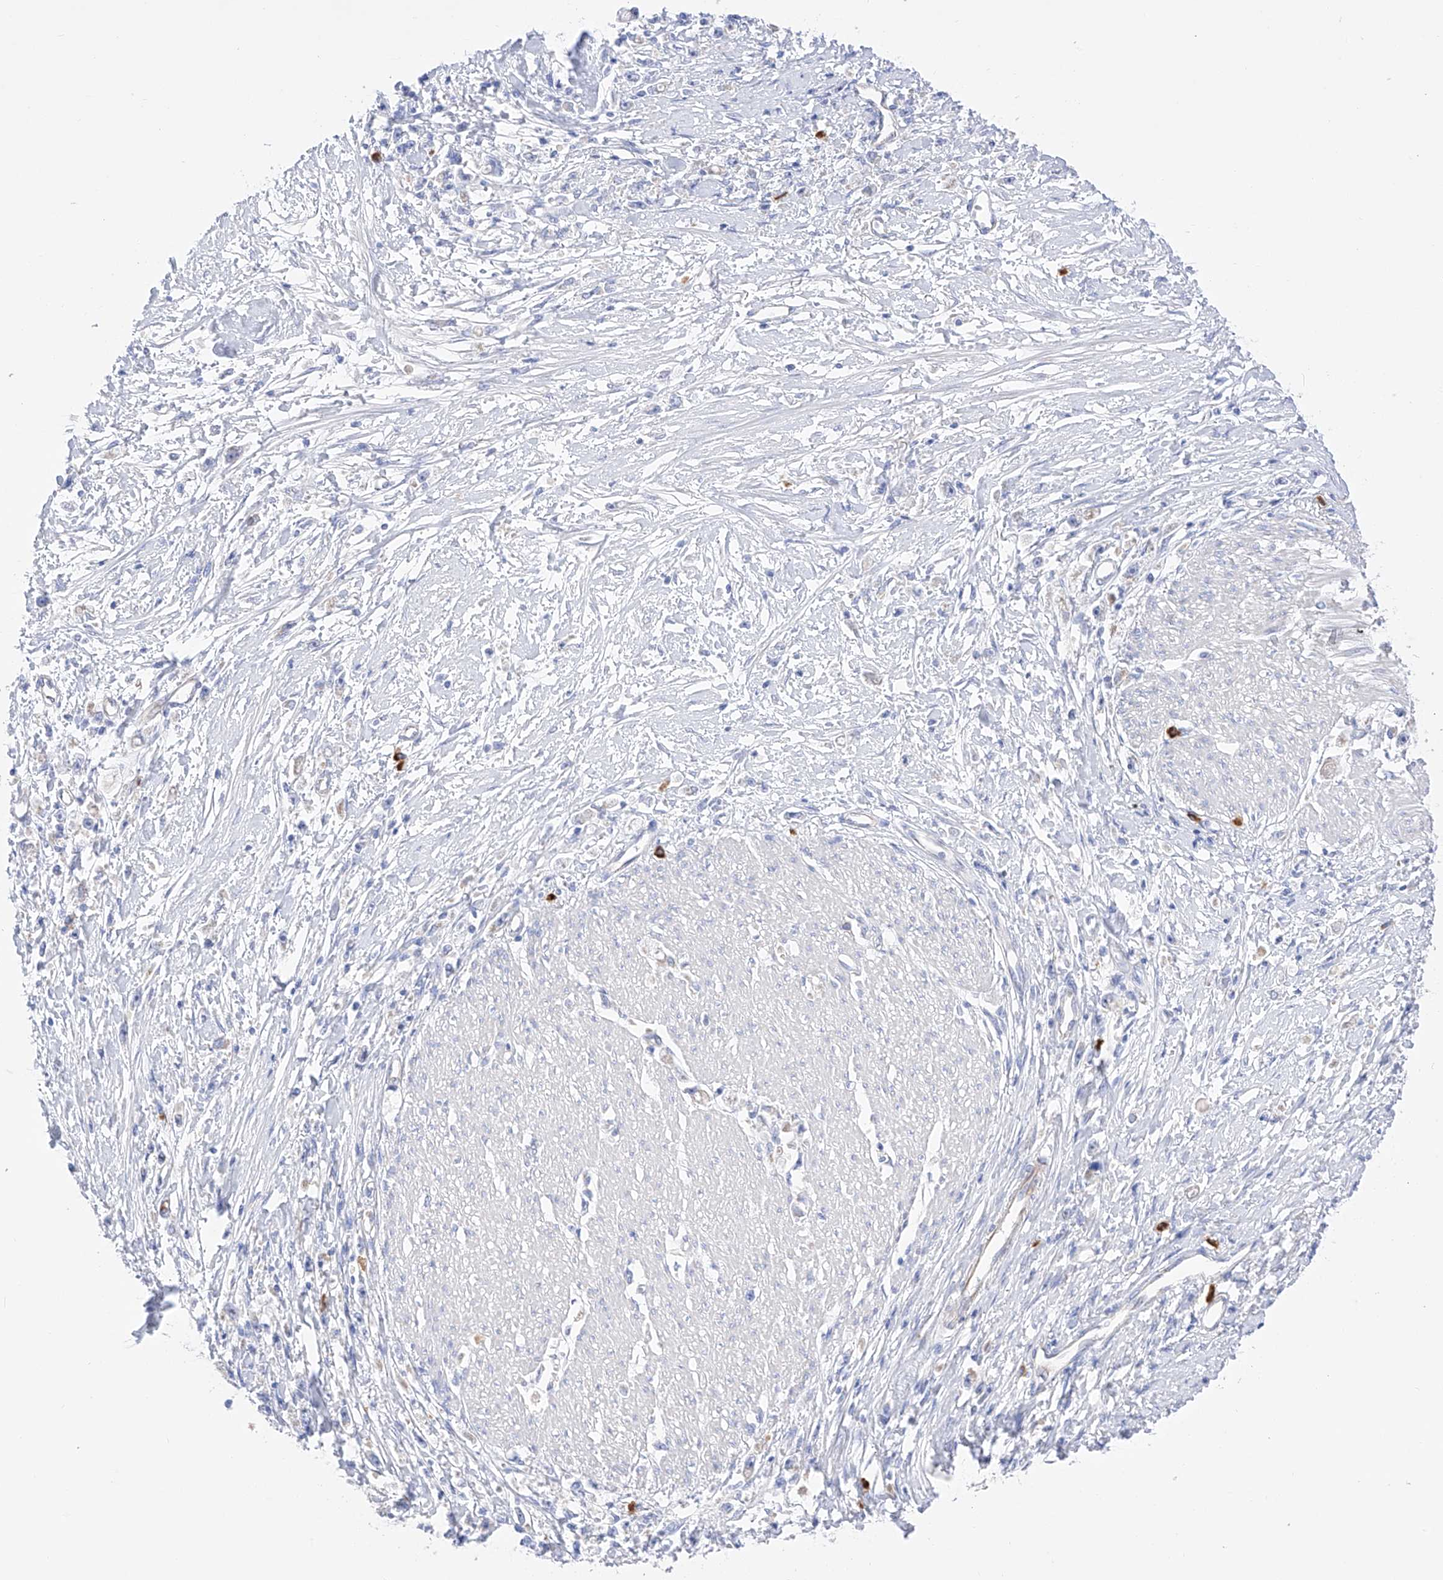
{"staining": {"intensity": "negative", "quantity": "none", "location": "none"}, "tissue": "stomach cancer", "cell_type": "Tumor cells", "image_type": "cancer", "snomed": [{"axis": "morphology", "description": "Adenocarcinoma, NOS"}, {"axis": "topography", "description": "Stomach"}], "caption": "Tumor cells show no significant protein positivity in stomach adenocarcinoma.", "gene": "FLG", "patient": {"sex": "female", "age": 59}}